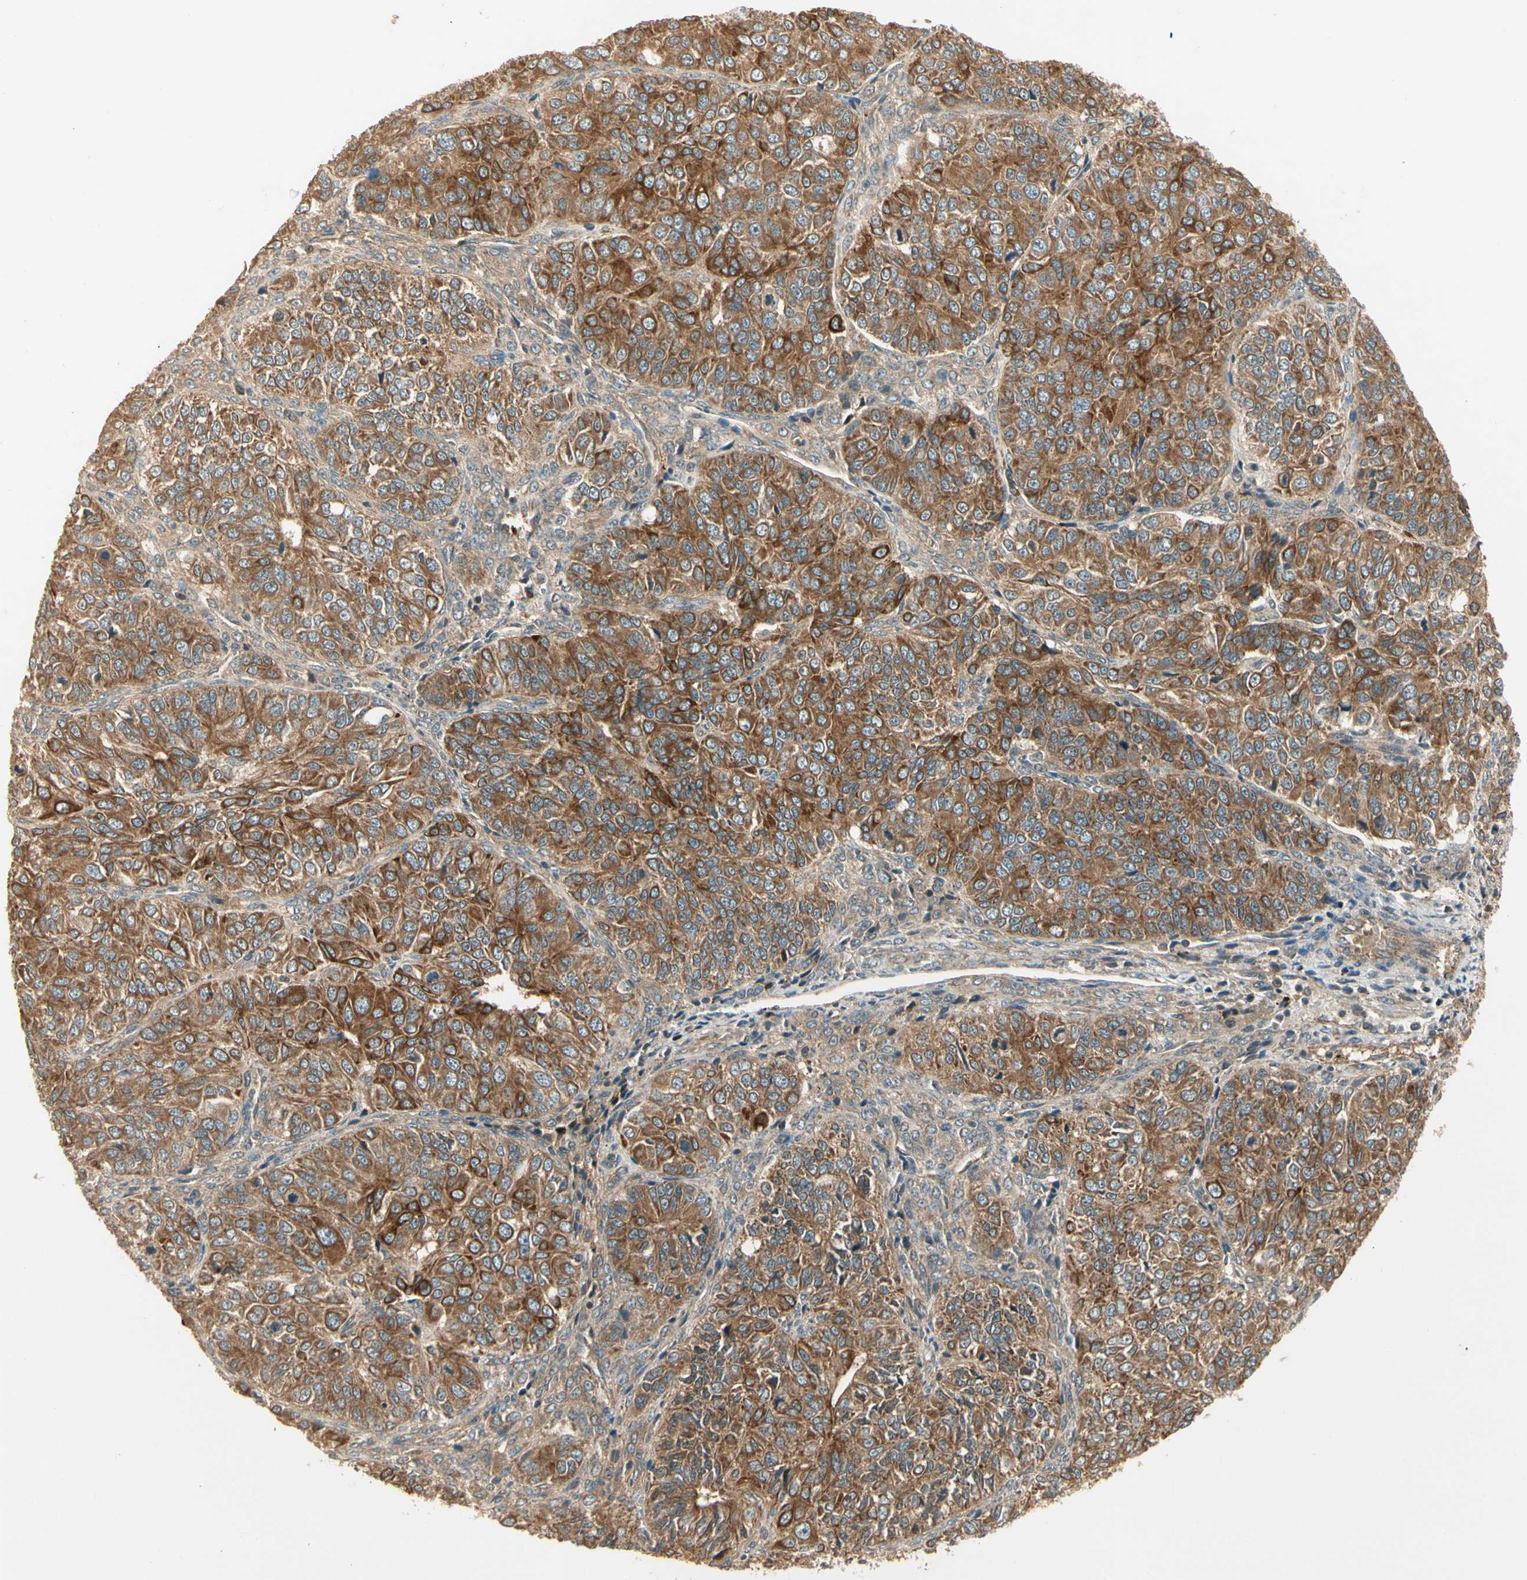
{"staining": {"intensity": "moderate", "quantity": ">75%", "location": "cytoplasmic/membranous"}, "tissue": "ovarian cancer", "cell_type": "Tumor cells", "image_type": "cancer", "snomed": [{"axis": "morphology", "description": "Carcinoma, endometroid"}, {"axis": "topography", "description": "Ovary"}], "caption": "Tumor cells demonstrate medium levels of moderate cytoplasmic/membranous staining in approximately >75% of cells in human endometroid carcinoma (ovarian).", "gene": "PFDN5", "patient": {"sex": "female", "age": 51}}